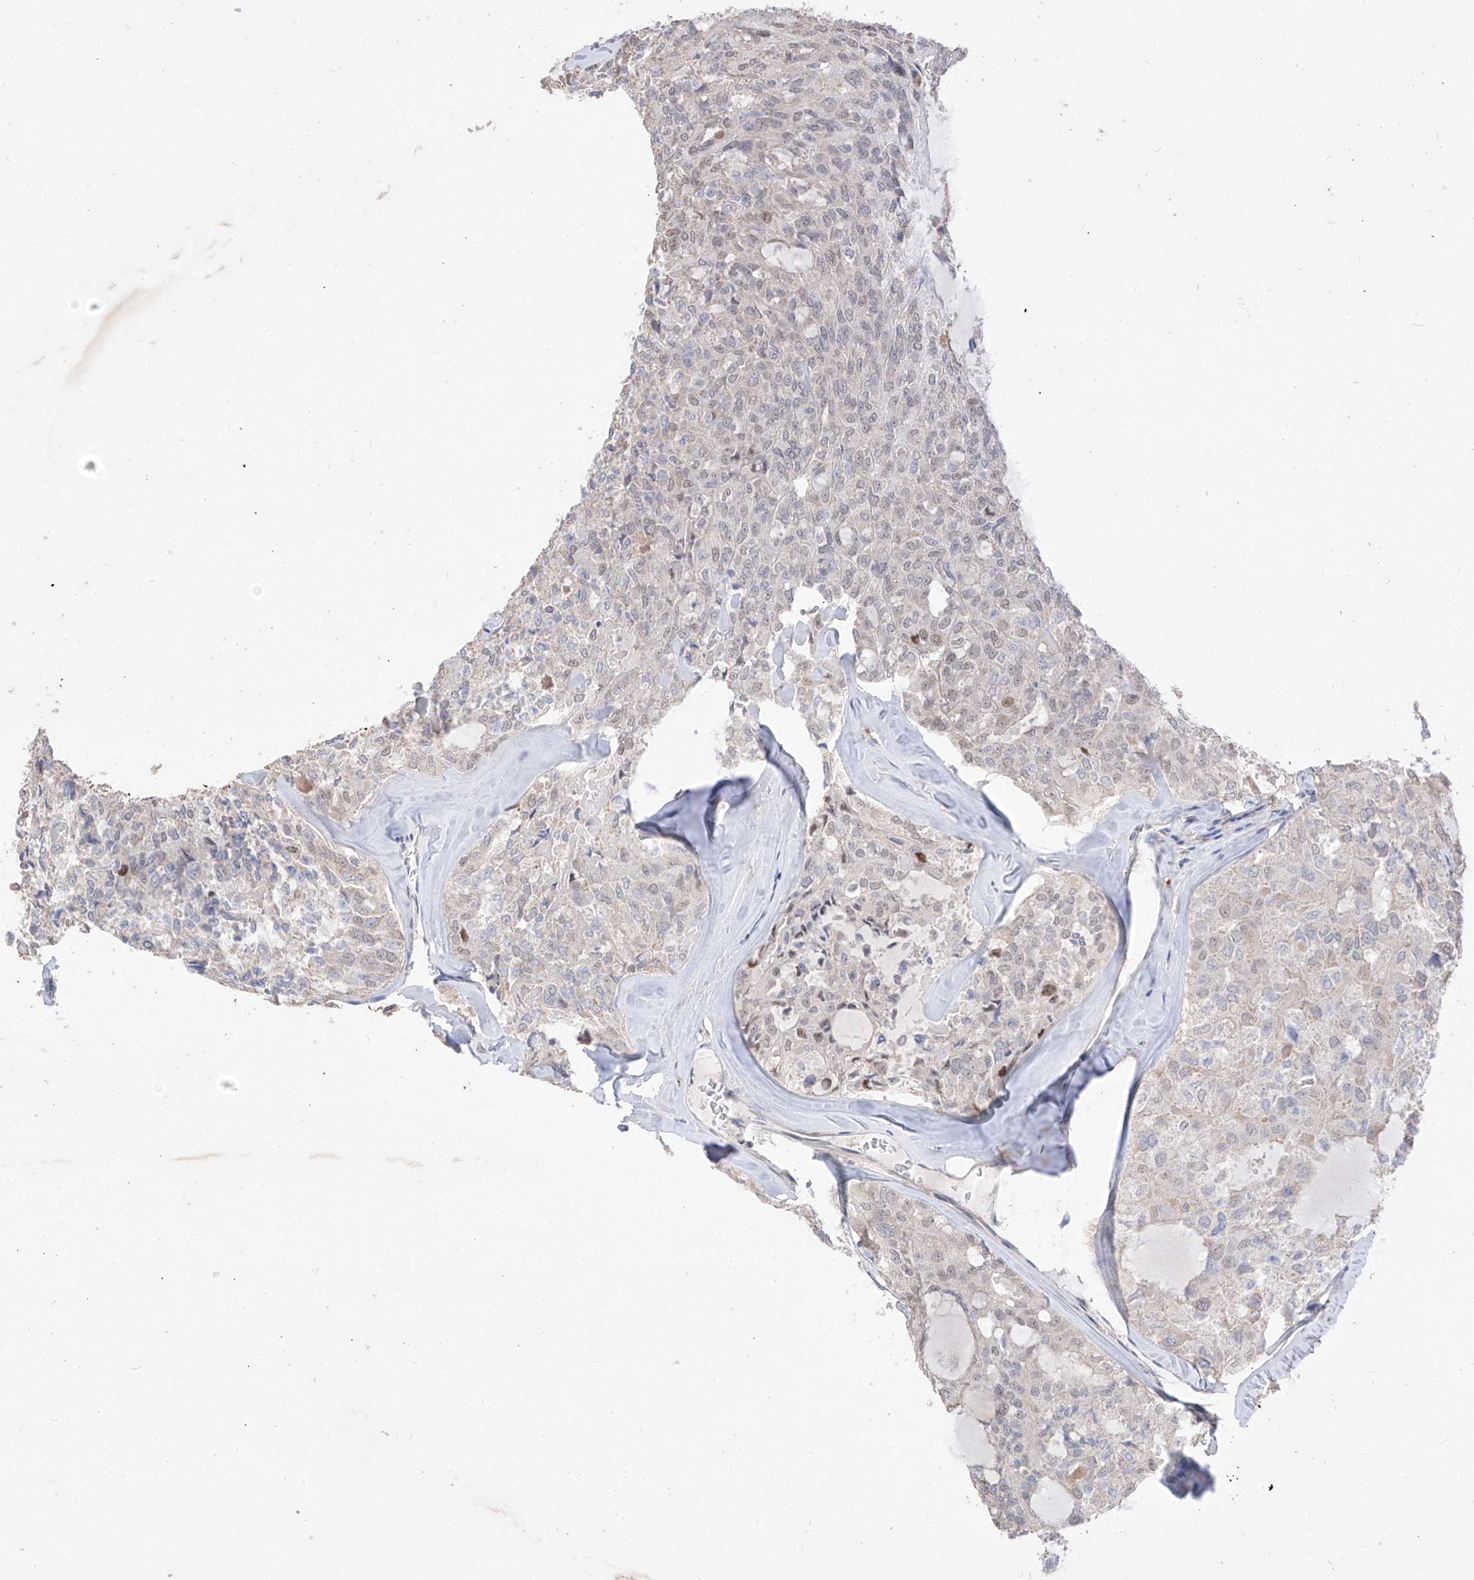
{"staining": {"intensity": "moderate", "quantity": "<25%", "location": "nuclear"}, "tissue": "thyroid cancer", "cell_type": "Tumor cells", "image_type": "cancer", "snomed": [{"axis": "morphology", "description": "Follicular adenoma carcinoma, NOS"}, {"axis": "topography", "description": "Thyroid gland"}], "caption": "Immunohistochemical staining of thyroid follicular adenoma carcinoma displays low levels of moderate nuclear protein positivity in approximately <25% of tumor cells. The staining was performed using DAB (3,3'-diaminobenzidine) to visualize the protein expression in brown, while the nuclei were stained in blue with hematoxylin (Magnification: 20x).", "gene": "LATS1", "patient": {"sex": "male", "age": 75}}